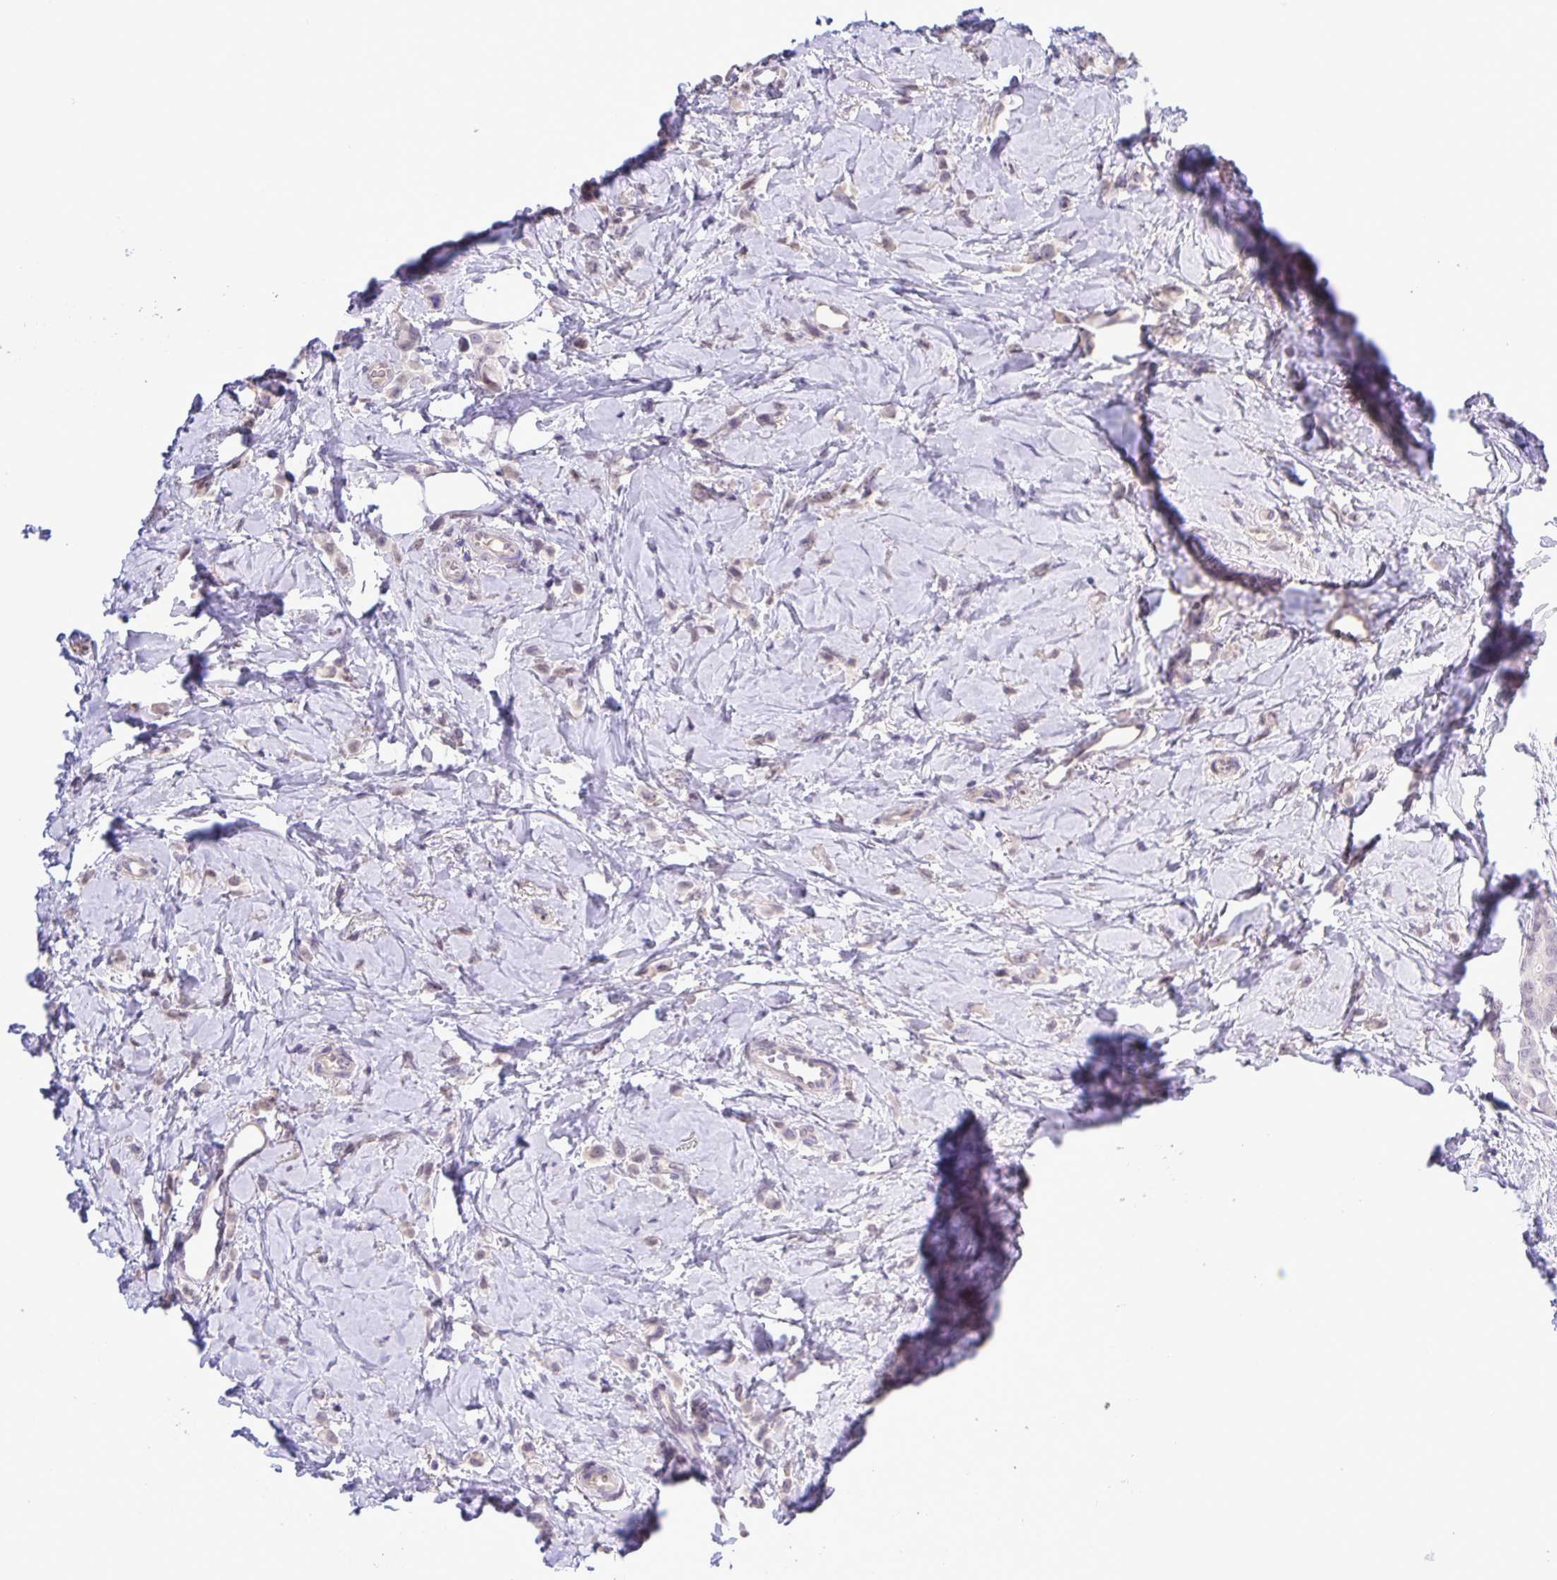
{"staining": {"intensity": "negative", "quantity": "none", "location": "none"}, "tissue": "breast cancer", "cell_type": "Tumor cells", "image_type": "cancer", "snomed": [{"axis": "morphology", "description": "Lobular carcinoma"}, {"axis": "topography", "description": "Breast"}], "caption": "Tumor cells are negative for protein expression in human breast cancer (lobular carcinoma). (DAB IHC with hematoxylin counter stain).", "gene": "ONECUT2", "patient": {"sex": "female", "age": 66}}